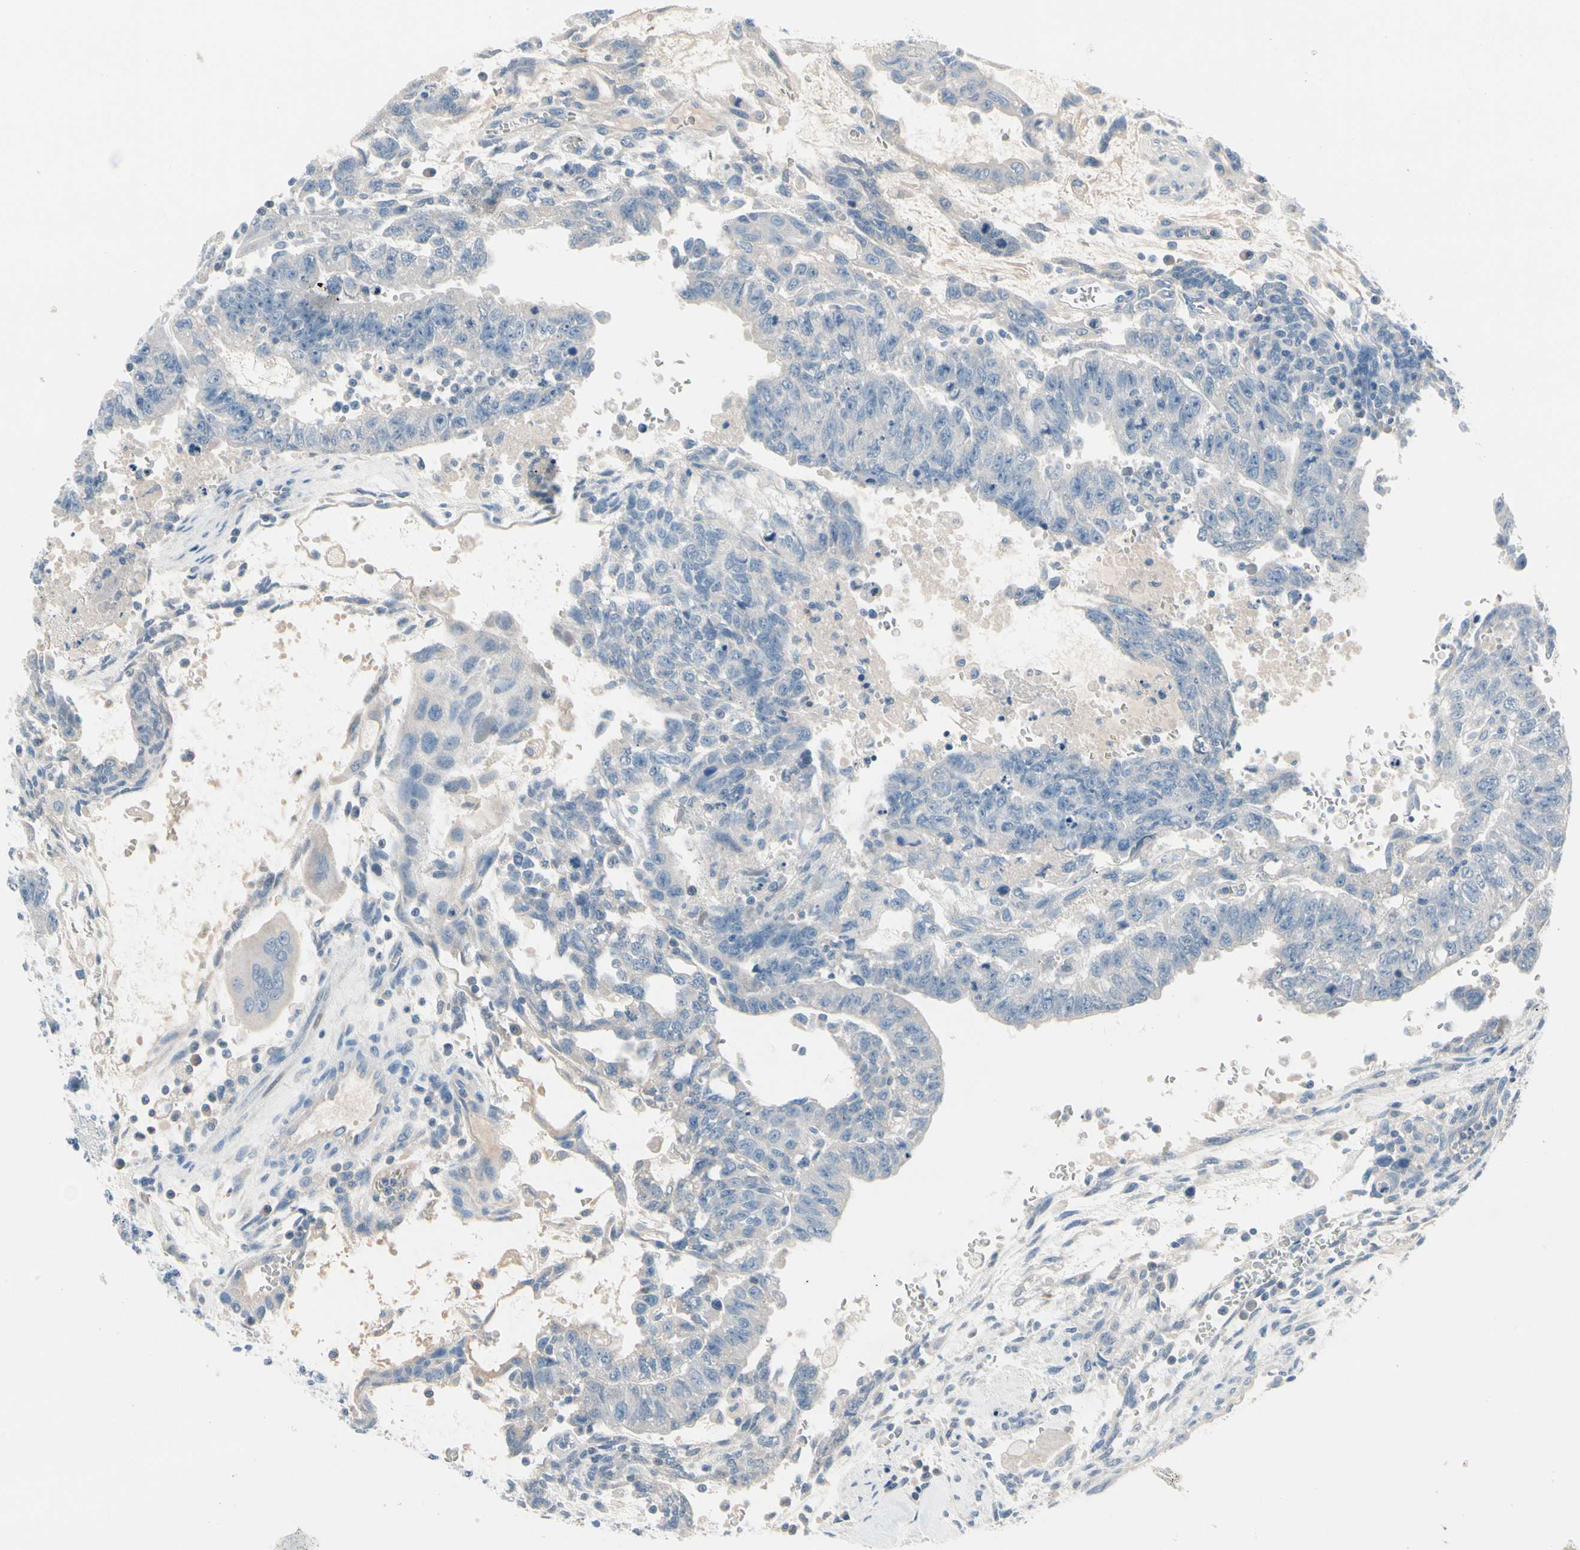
{"staining": {"intensity": "negative", "quantity": "none", "location": "none"}, "tissue": "testis cancer", "cell_type": "Tumor cells", "image_type": "cancer", "snomed": [{"axis": "morphology", "description": "Seminoma, NOS"}, {"axis": "morphology", "description": "Carcinoma, Embryonal, NOS"}, {"axis": "topography", "description": "Testis"}], "caption": "The image reveals no significant staining in tumor cells of testis seminoma.", "gene": "PGR", "patient": {"sex": "male", "age": 52}}